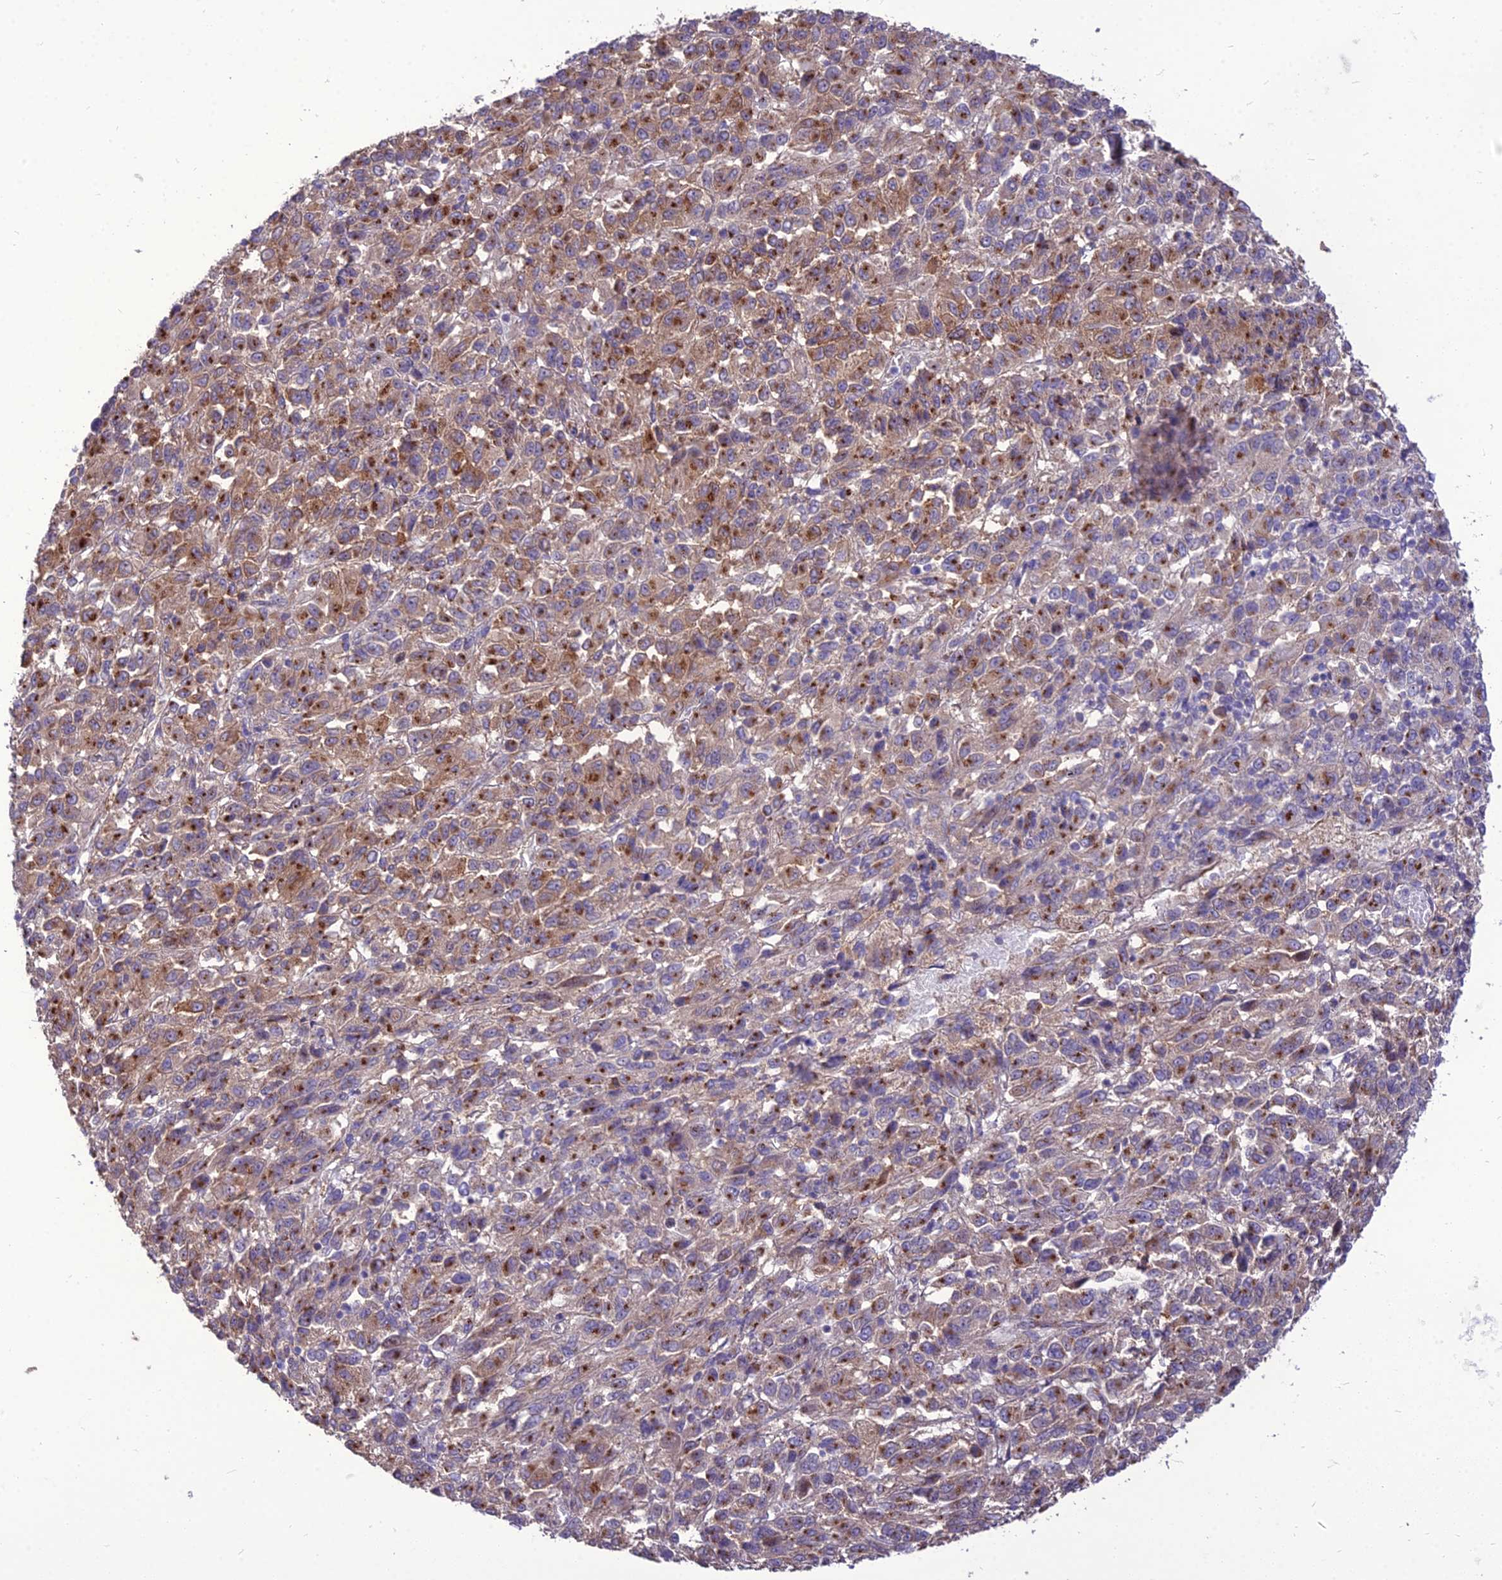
{"staining": {"intensity": "strong", "quantity": "25%-75%", "location": "cytoplasmic/membranous"}, "tissue": "melanoma", "cell_type": "Tumor cells", "image_type": "cancer", "snomed": [{"axis": "morphology", "description": "Malignant melanoma, Metastatic site"}, {"axis": "topography", "description": "Lung"}], "caption": "Strong cytoplasmic/membranous protein staining is present in approximately 25%-75% of tumor cells in melanoma.", "gene": "SPRYD7", "patient": {"sex": "male", "age": 64}}